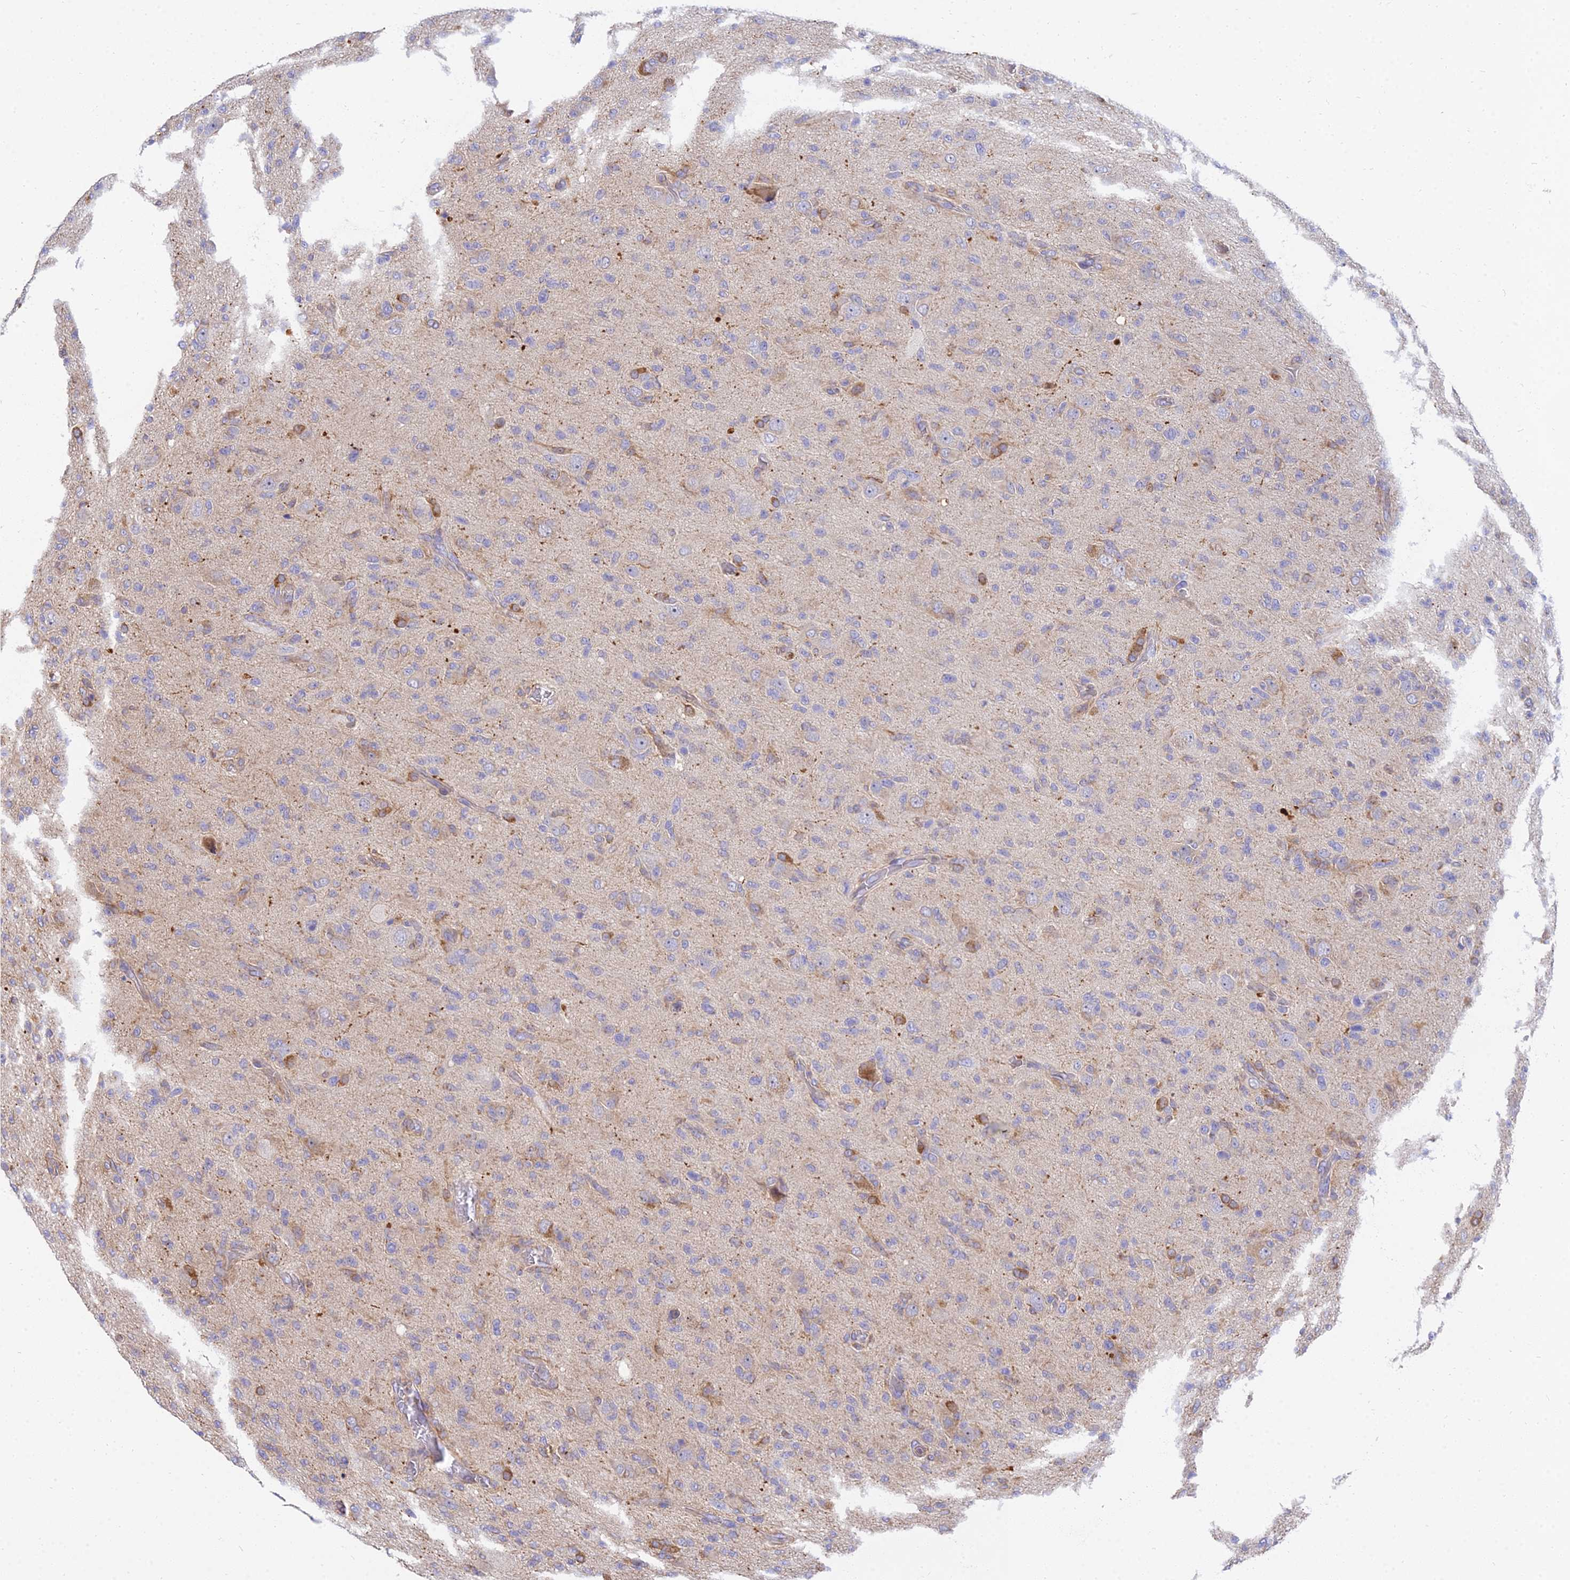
{"staining": {"intensity": "moderate", "quantity": "<25%", "location": "cytoplasmic/membranous"}, "tissue": "glioma", "cell_type": "Tumor cells", "image_type": "cancer", "snomed": [{"axis": "morphology", "description": "Glioma, malignant, High grade"}, {"axis": "topography", "description": "Brain"}], "caption": "Immunohistochemistry (IHC) of glioma shows low levels of moderate cytoplasmic/membranous expression in approximately <25% of tumor cells. (DAB (3,3'-diaminobenzidine) IHC with brightfield microscopy, high magnification).", "gene": "ARL8B", "patient": {"sex": "female", "age": 57}}